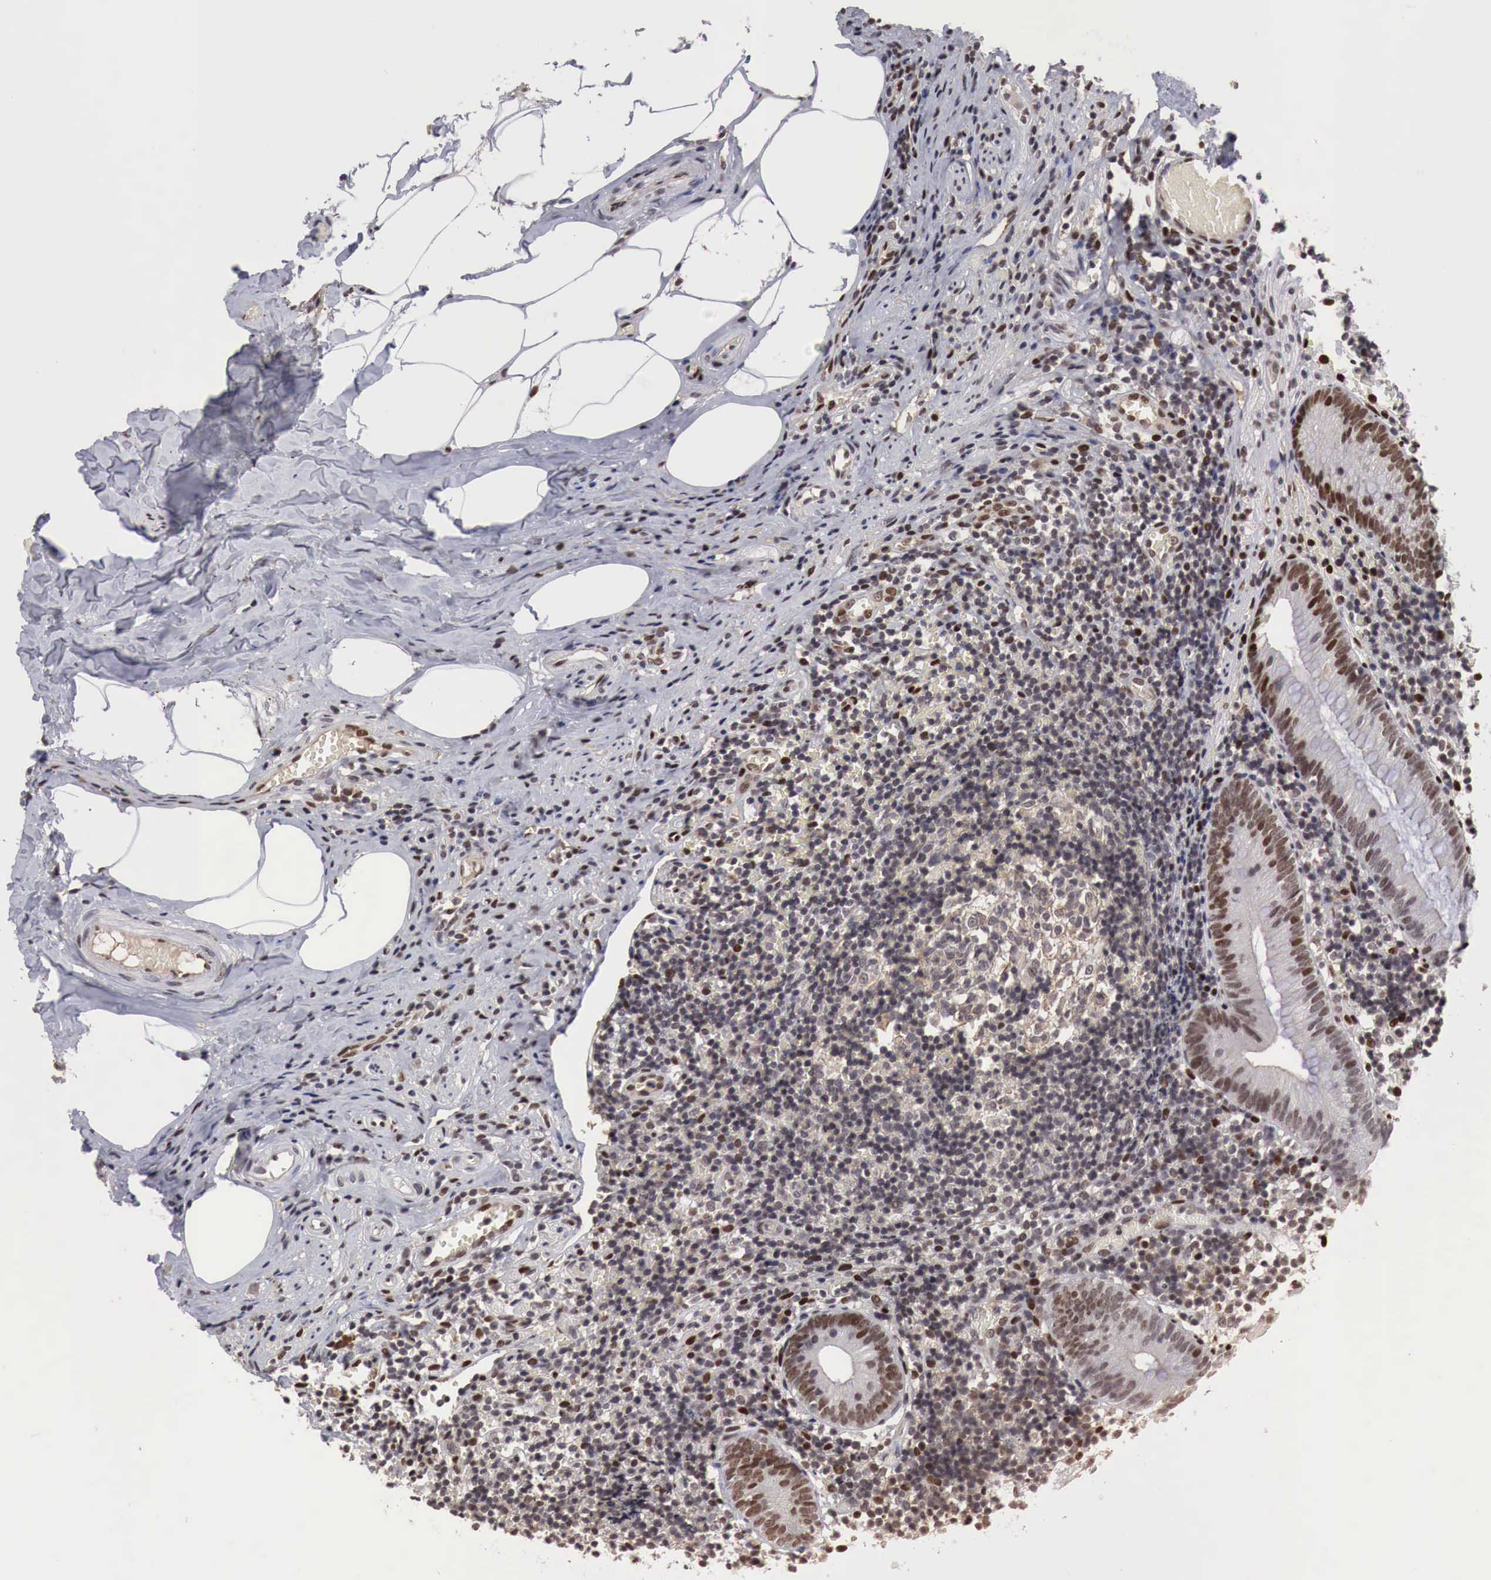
{"staining": {"intensity": "strong", "quantity": ">75%", "location": "nuclear"}, "tissue": "appendix", "cell_type": "Glandular cells", "image_type": "normal", "snomed": [{"axis": "morphology", "description": "Normal tissue, NOS"}, {"axis": "topography", "description": "Appendix"}], "caption": "Immunohistochemical staining of normal appendix exhibits strong nuclear protein expression in about >75% of glandular cells.", "gene": "DACH2", "patient": {"sex": "male", "age": 25}}